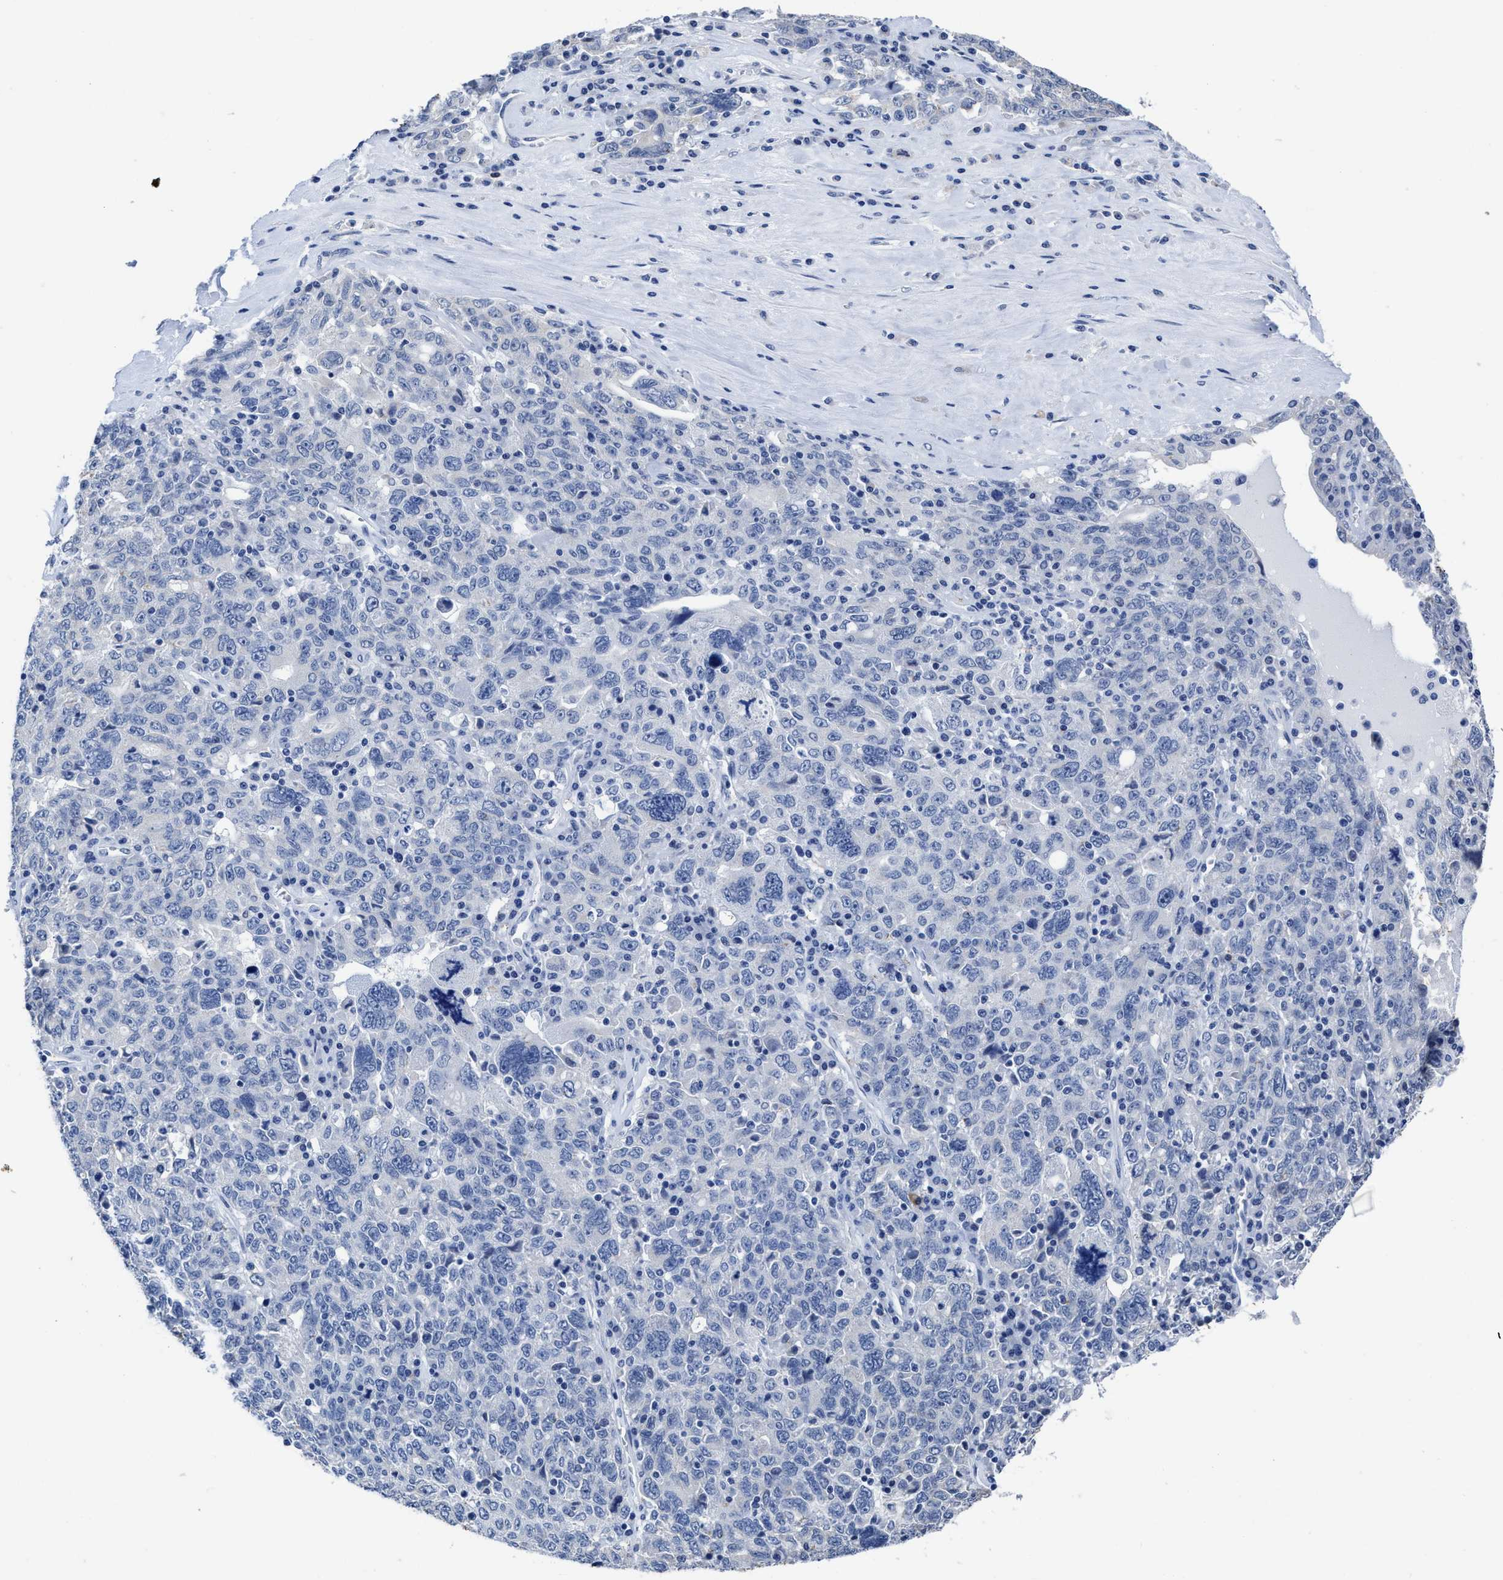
{"staining": {"intensity": "negative", "quantity": "none", "location": "none"}, "tissue": "ovarian cancer", "cell_type": "Tumor cells", "image_type": "cancer", "snomed": [{"axis": "morphology", "description": "Carcinoma, endometroid"}, {"axis": "topography", "description": "Ovary"}], "caption": "Endometroid carcinoma (ovarian) was stained to show a protein in brown. There is no significant positivity in tumor cells.", "gene": "HOOK1", "patient": {"sex": "female", "age": 62}}